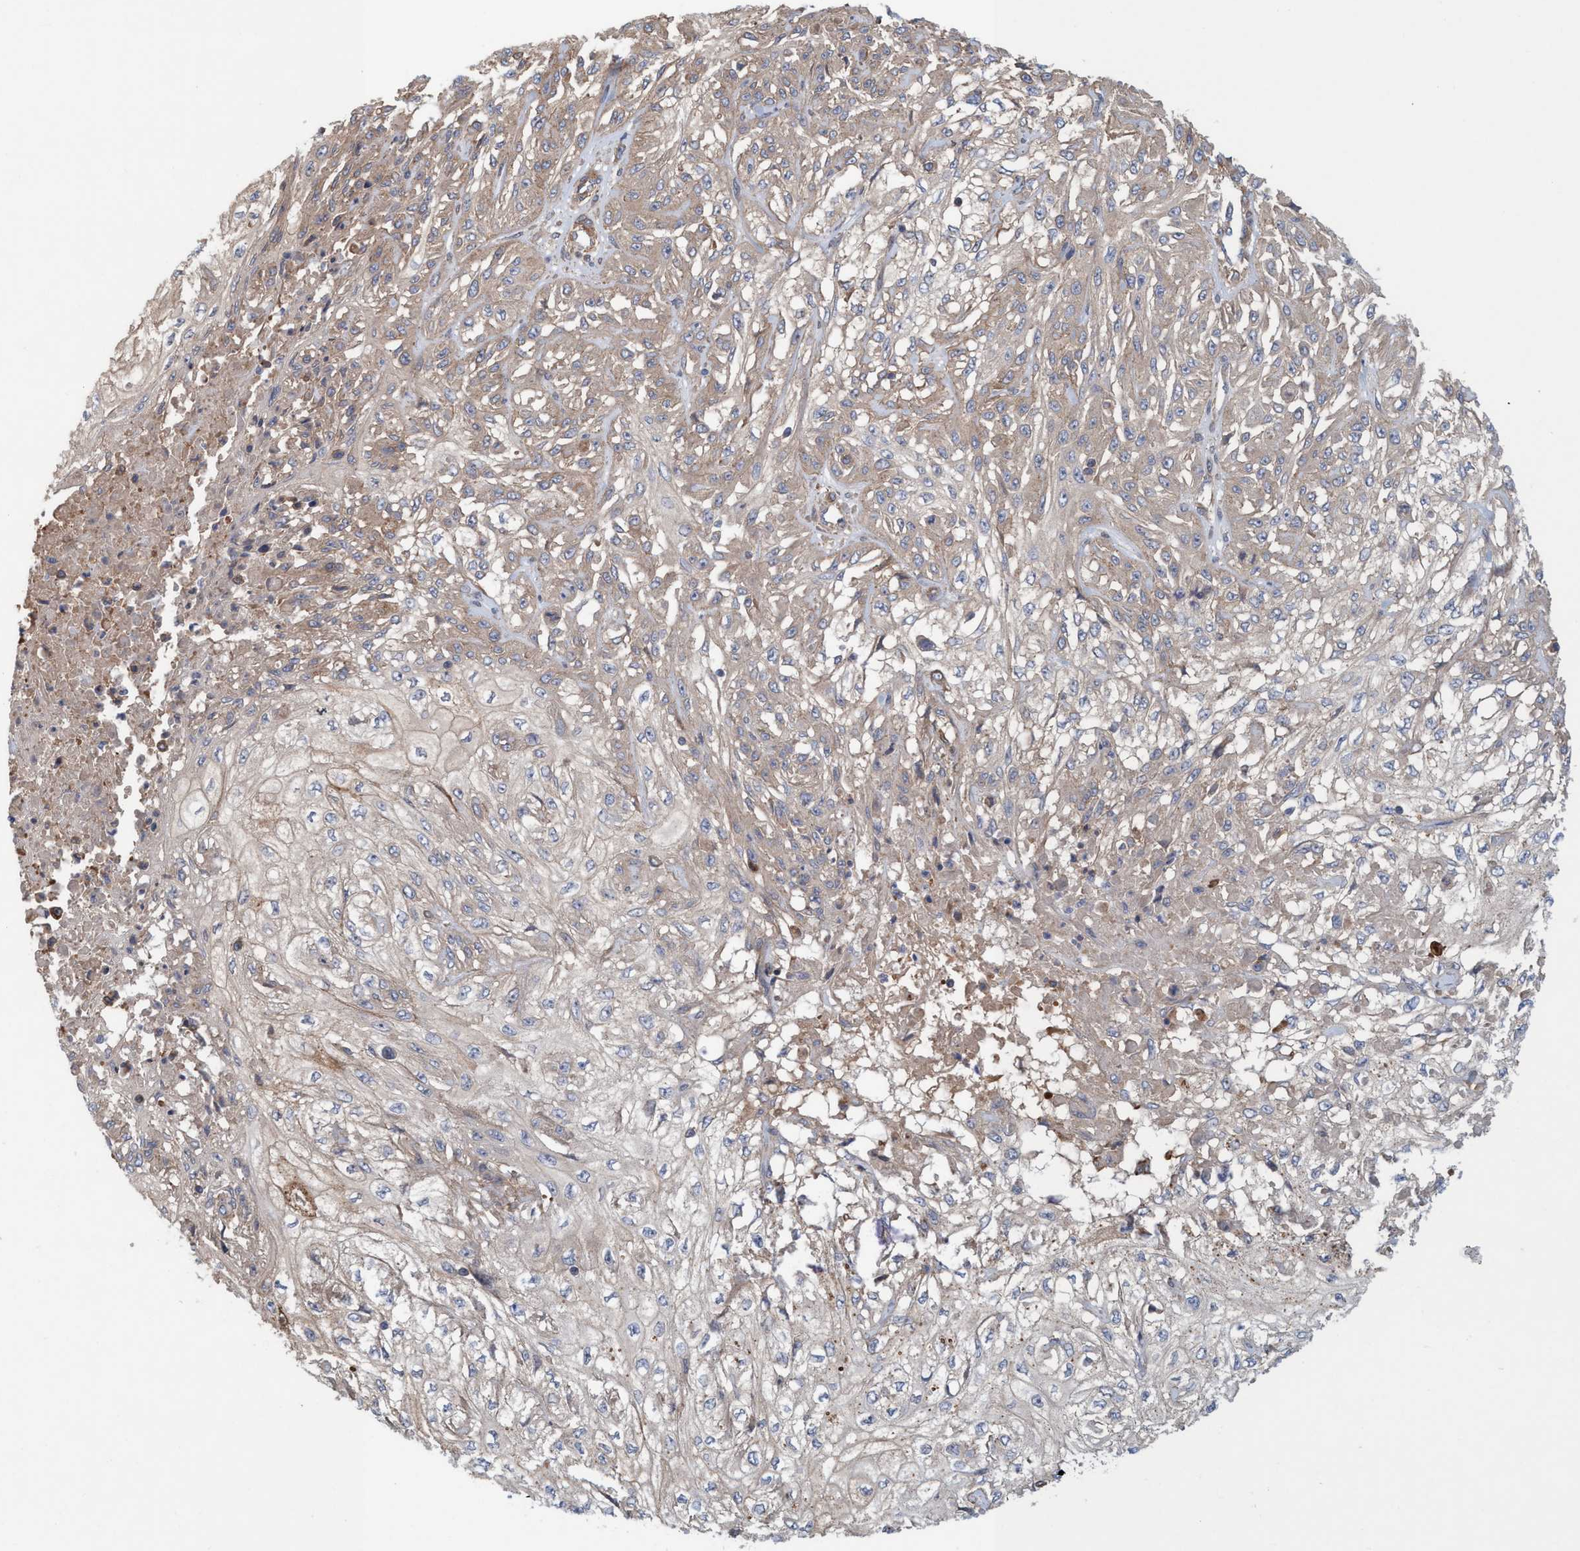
{"staining": {"intensity": "weak", "quantity": "<25%", "location": "cytoplasmic/membranous"}, "tissue": "skin cancer", "cell_type": "Tumor cells", "image_type": "cancer", "snomed": [{"axis": "morphology", "description": "Squamous cell carcinoma, NOS"}, {"axis": "morphology", "description": "Squamous cell carcinoma, metastatic, NOS"}, {"axis": "topography", "description": "Skin"}, {"axis": "topography", "description": "Lymph node"}], "caption": "This photomicrograph is of squamous cell carcinoma (skin) stained with IHC to label a protein in brown with the nuclei are counter-stained blue. There is no staining in tumor cells. The staining was performed using DAB (3,3'-diaminobenzidine) to visualize the protein expression in brown, while the nuclei were stained in blue with hematoxylin (Magnification: 20x).", "gene": "SPECC1", "patient": {"sex": "male", "age": 75}}